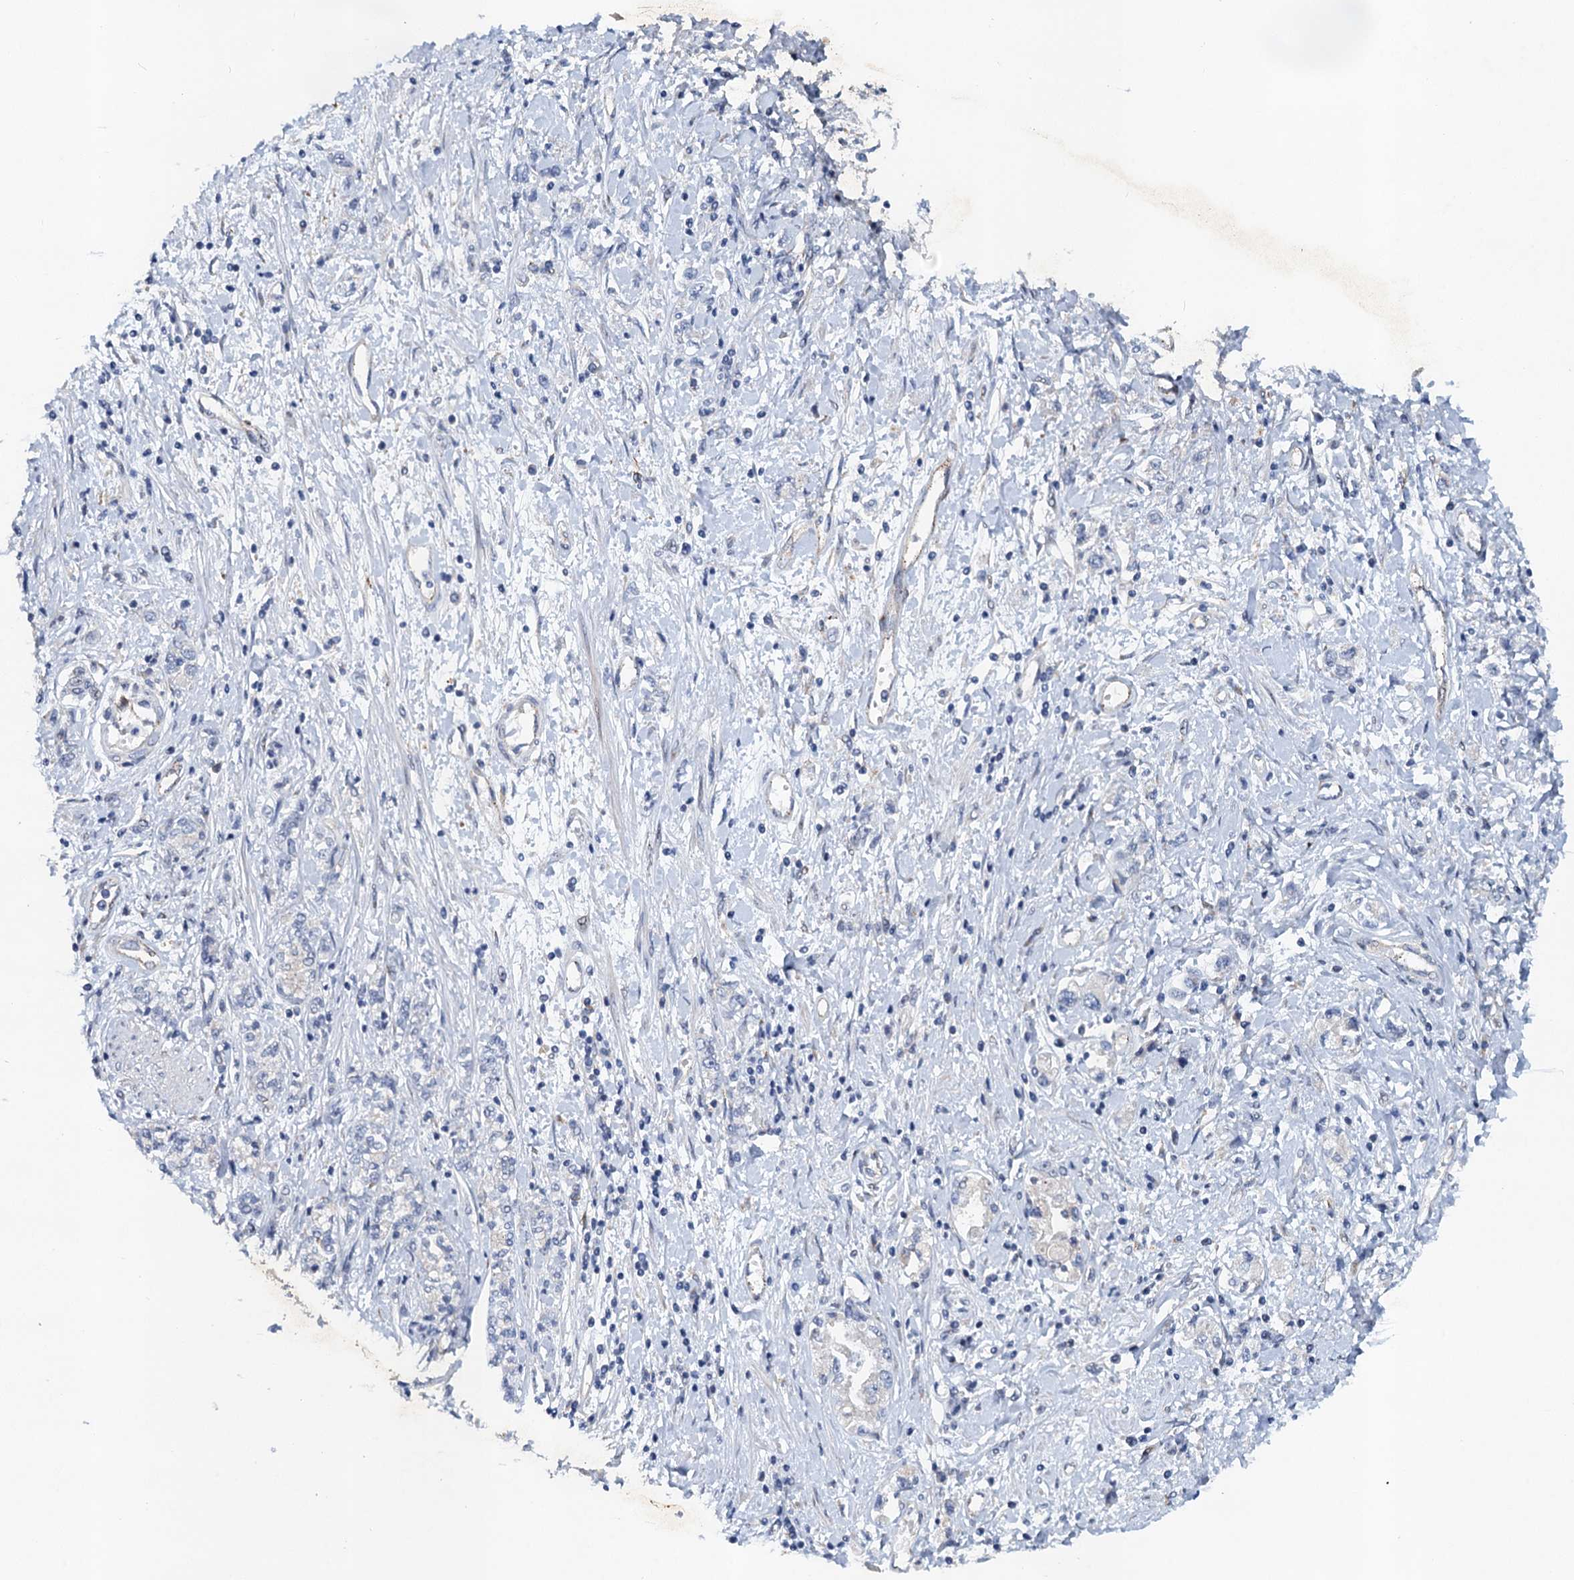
{"staining": {"intensity": "negative", "quantity": "none", "location": "none"}, "tissue": "stomach cancer", "cell_type": "Tumor cells", "image_type": "cancer", "snomed": [{"axis": "morphology", "description": "Adenocarcinoma, NOS"}, {"axis": "topography", "description": "Stomach"}], "caption": "Tumor cells are negative for protein expression in human stomach cancer.", "gene": "NBEA", "patient": {"sex": "female", "age": 76}}